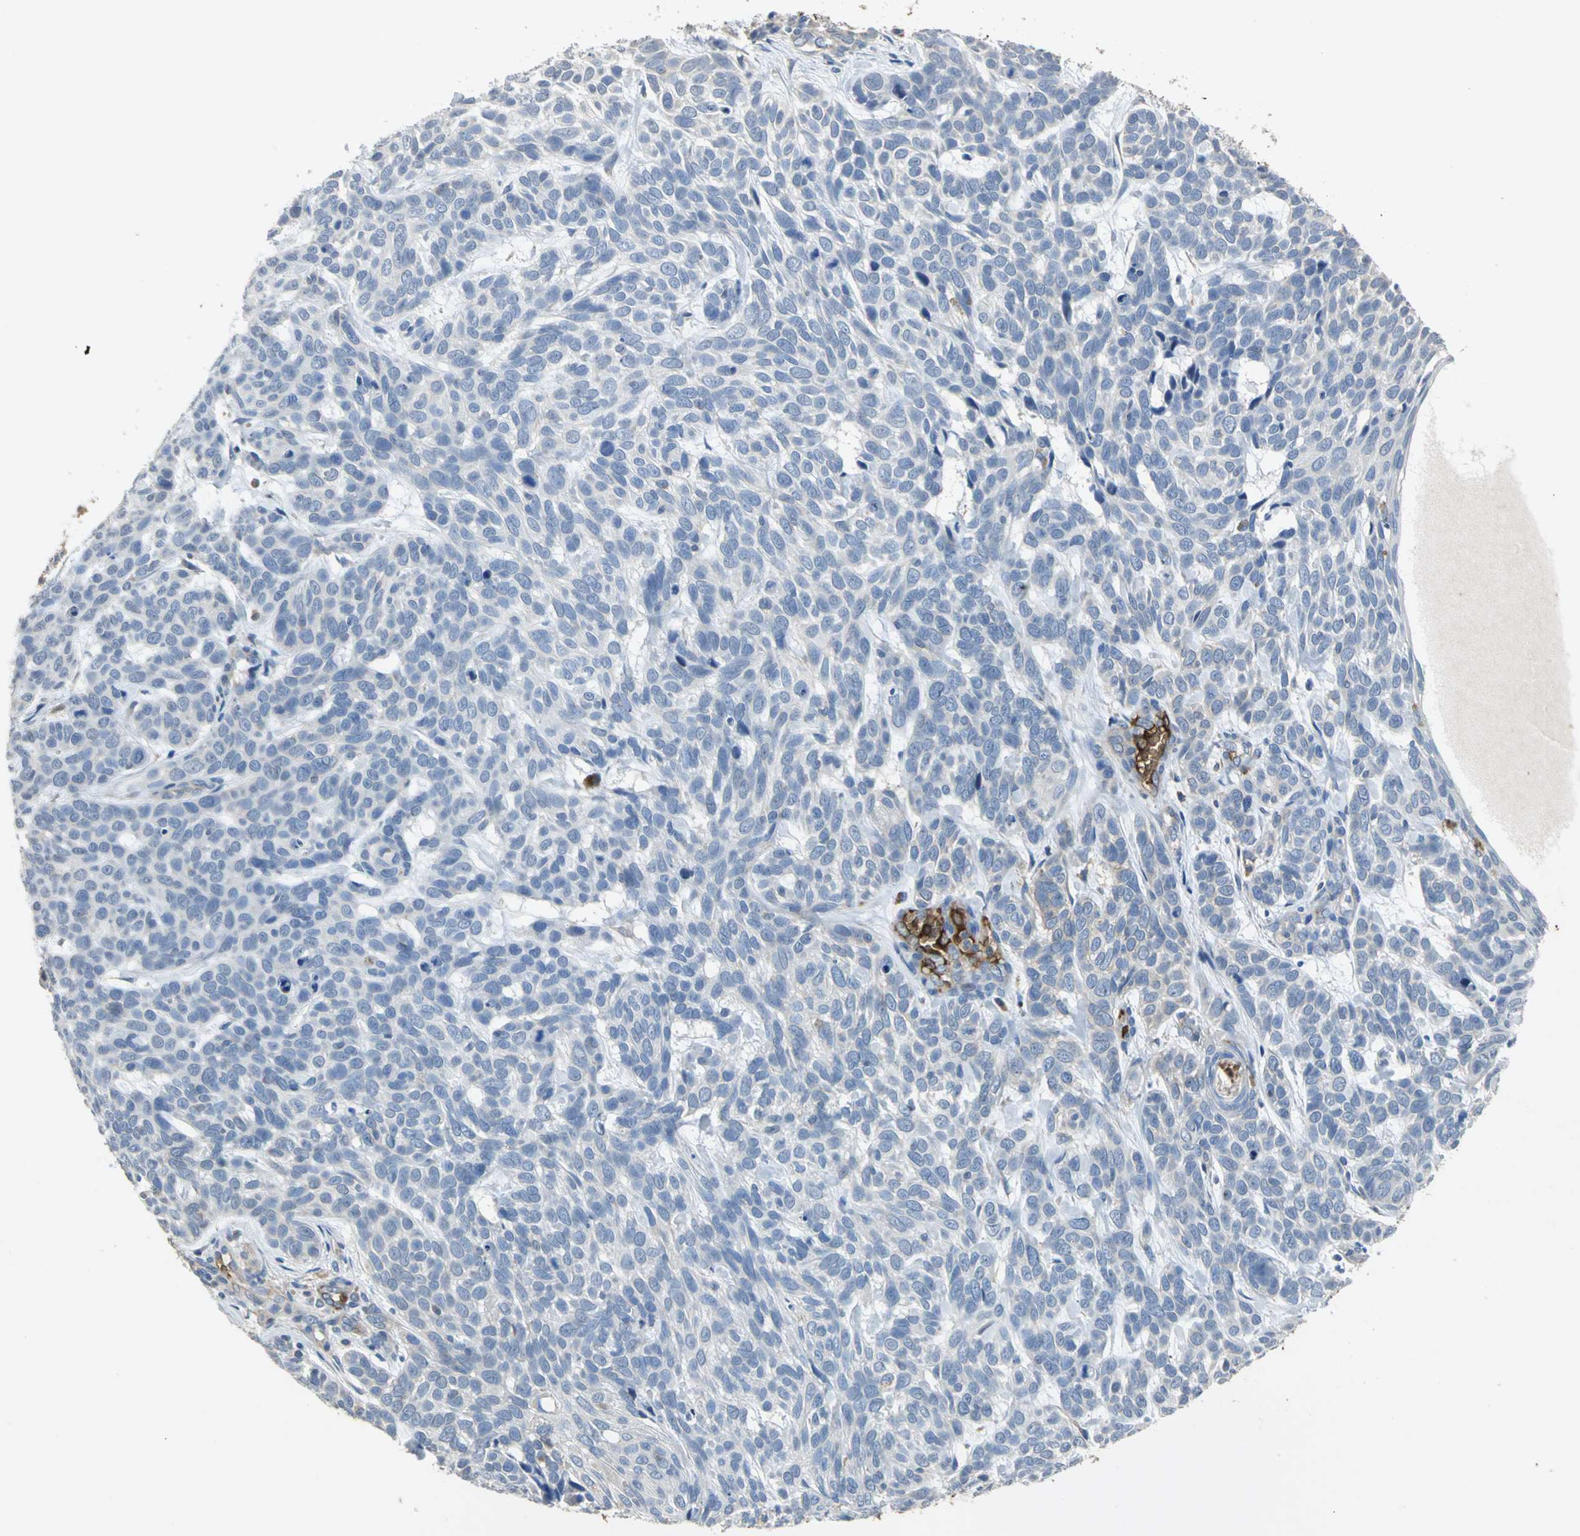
{"staining": {"intensity": "strong", "quantity": "<25%", "location": "cytoplasmic/membranous"}, "tissue": "skin cancer", "cell_type": "Tumor cells", "image_type": "cancer", "snomed": [{"axis": "morphology", "description": "Basal cell carcinoma"}, {"axis": "topography", "description": "Skin"}], "caption": "Immunohistochemical staining of skin basal cell carcinoma exhibits medium levels of strong cytoplasmic/membranous protein staining in approximately <25% of tumor cells.", "gene": "TREM1", "patient": {"sex": "male", "age": 87}}